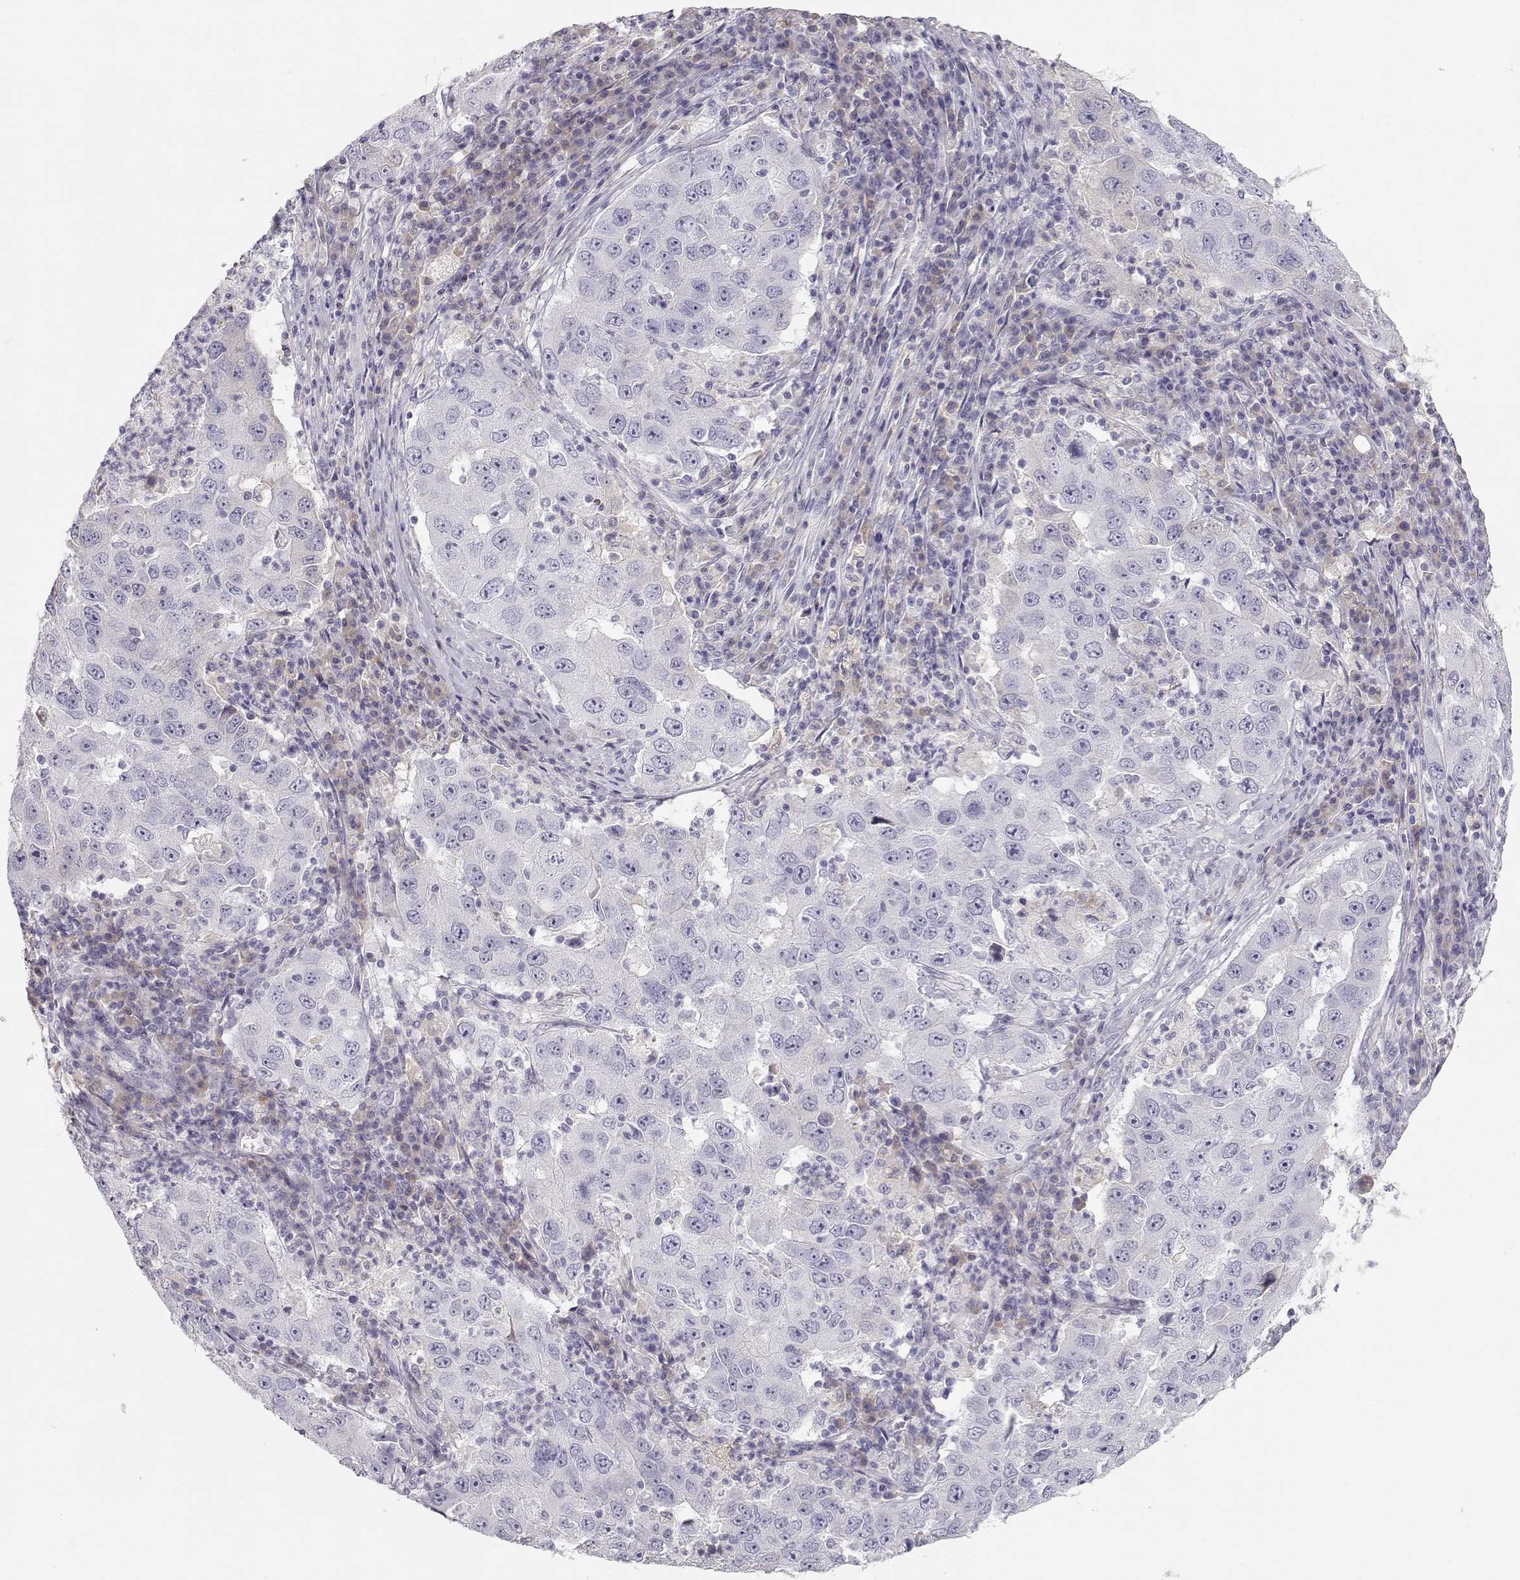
{"staining": {"intensity": "negative", "quantity": "none", "location": "none"}, "tissue": "lung cancer", "cell_type": "Tumor cells", "image_type": "cancer", "snomed": [{"axis": "morphology", "description": "Adenocarcinoma, NOS"}, {"axis": "topography", "description": "Lung"}], "caption": "The immunohistochemistry image has no significant positivity in tumor cells of adenocarcinoma (lung) tissue.", "gene": "SLCO6A1", "patient": {"sex": "male", "age": 73}}